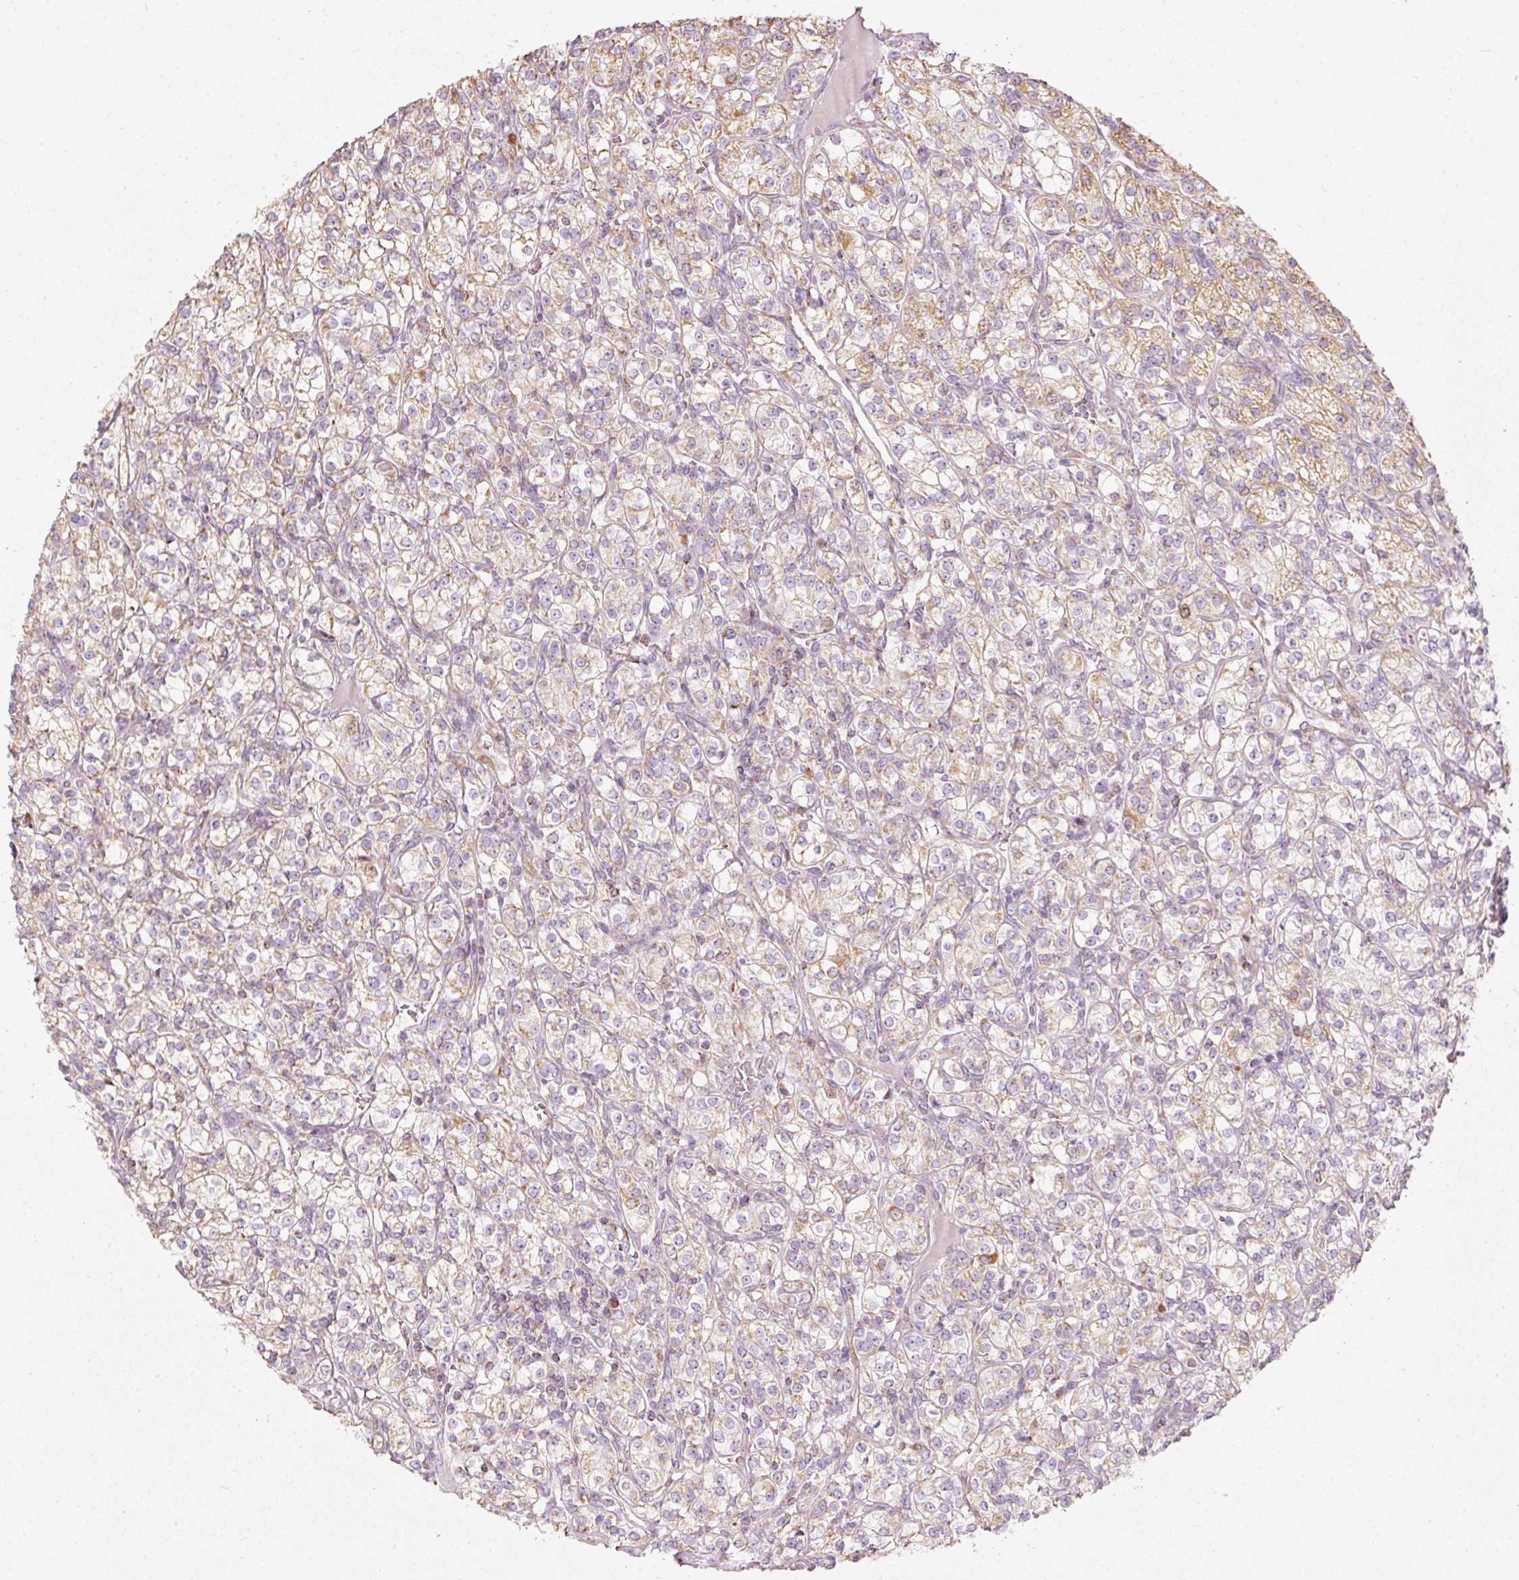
{"staining": {"intensity": "weak", "quantity": ">75%", "location": "cytoplasmic/membranous"}, "tissue": "renal cancer", "cell_type": "Tumor cells", "image_type": "cancer", "snomed": [{"axis": "morphology", "description": "Adenocarcinoma, NOS"}, {"axis": "topography", "description": "Kidney"}], "caption": "Tumor cells display weak cytoplasmic/membranous positivity in about >75% of cells in renal adenocarcinoma.", "gene": "DUT", "patient": {"sex": "male", "age": 77}}